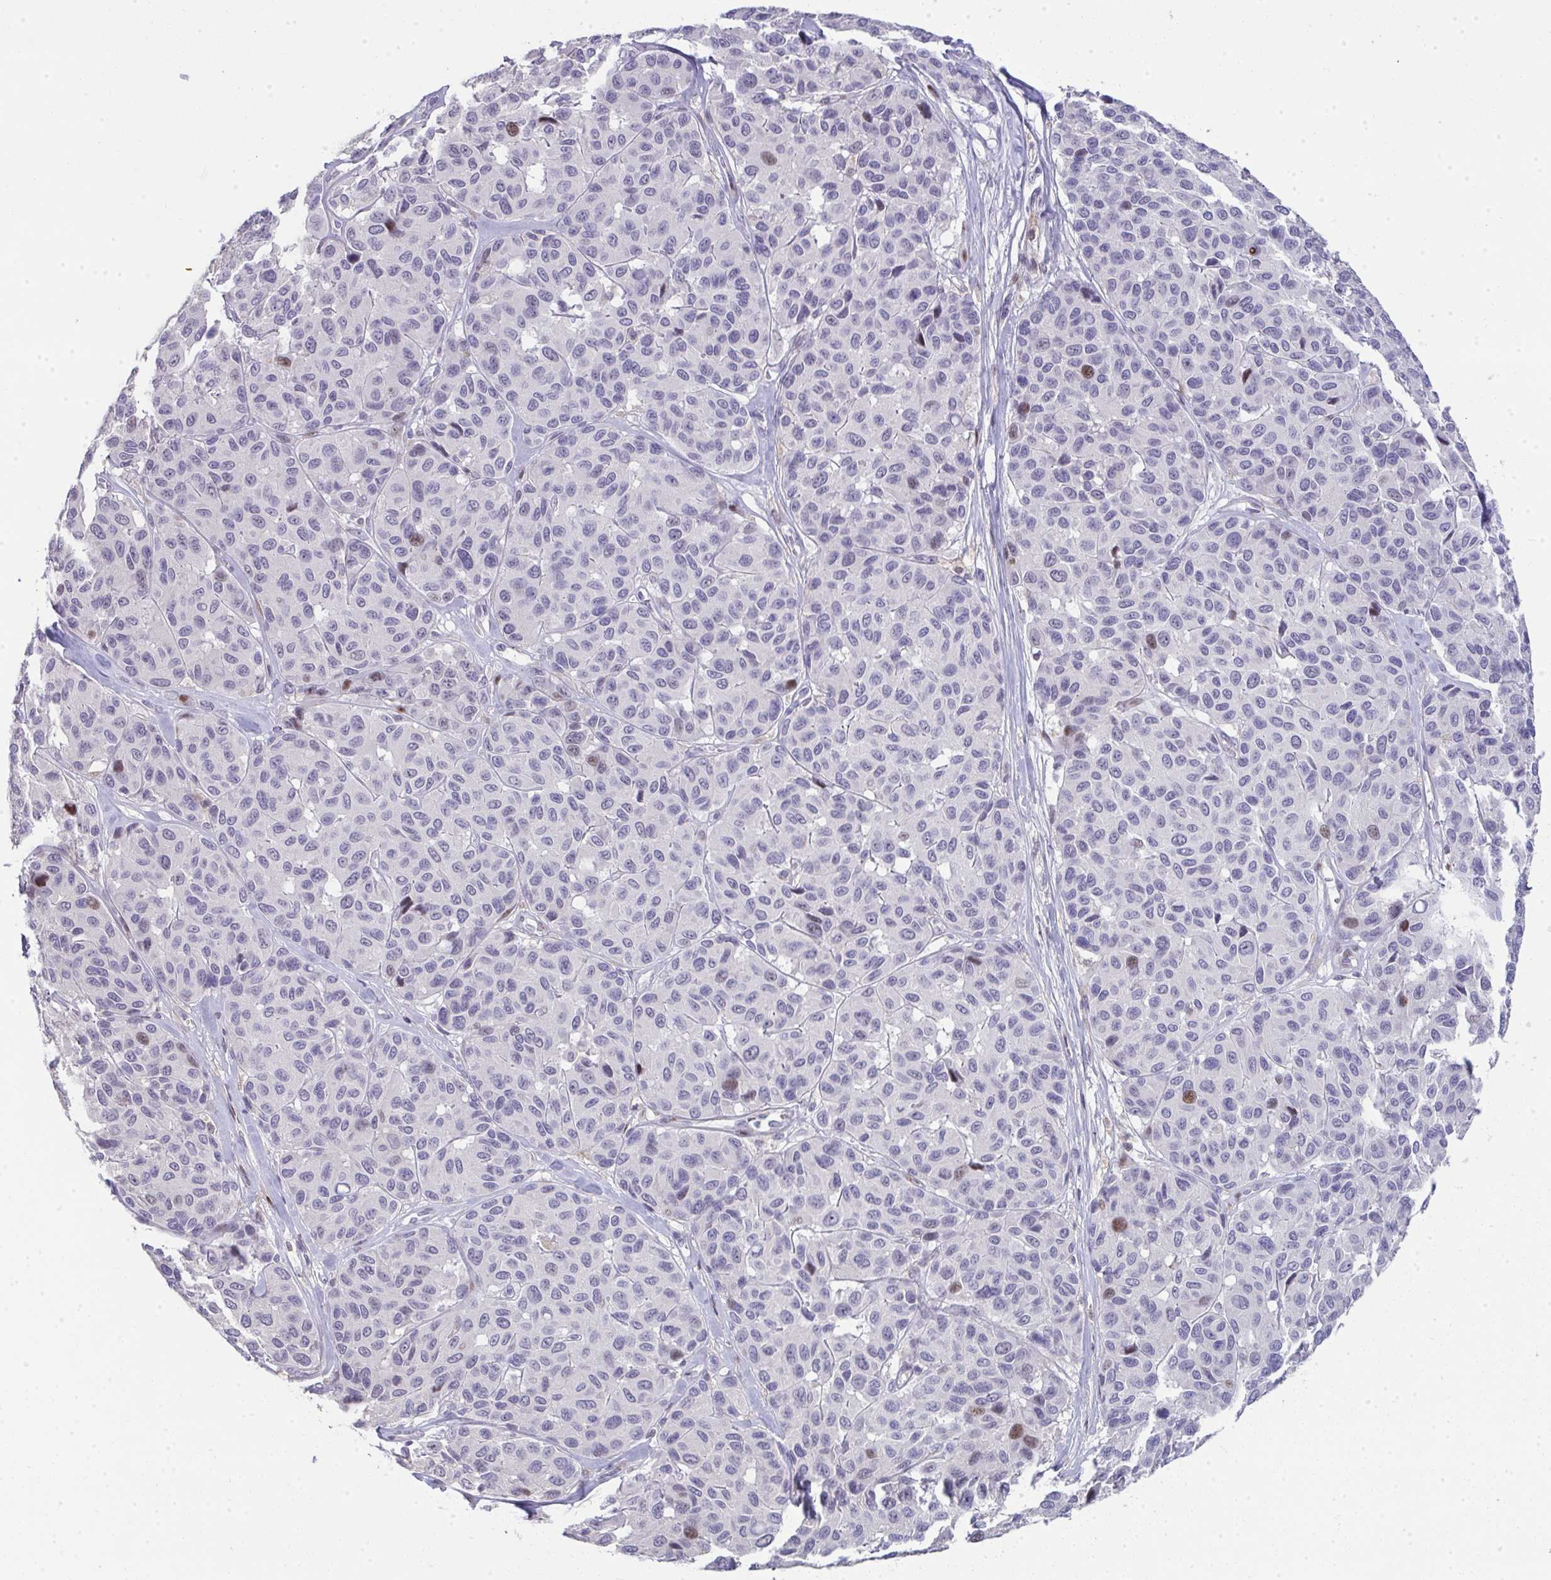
{"staining": {"intensity": "moderate", "quantity": "<25%", "location": "nuclear"}, "tissue": "melanoma", "cell_type": "Tumor cells", "image_type": "cancer", "snomed": [{"axis": "morphology", "description": "Malignant melanoma, NOS"}, {"axis": "topography", "description": "Skin"}], "caption": "Protein analysis of malignant melanoma tissue exhibits moderate nuclear staining in about <25% of tumor cells.", "gene": "GALNT16", "patient": {"sex": "female", "age": 66}}